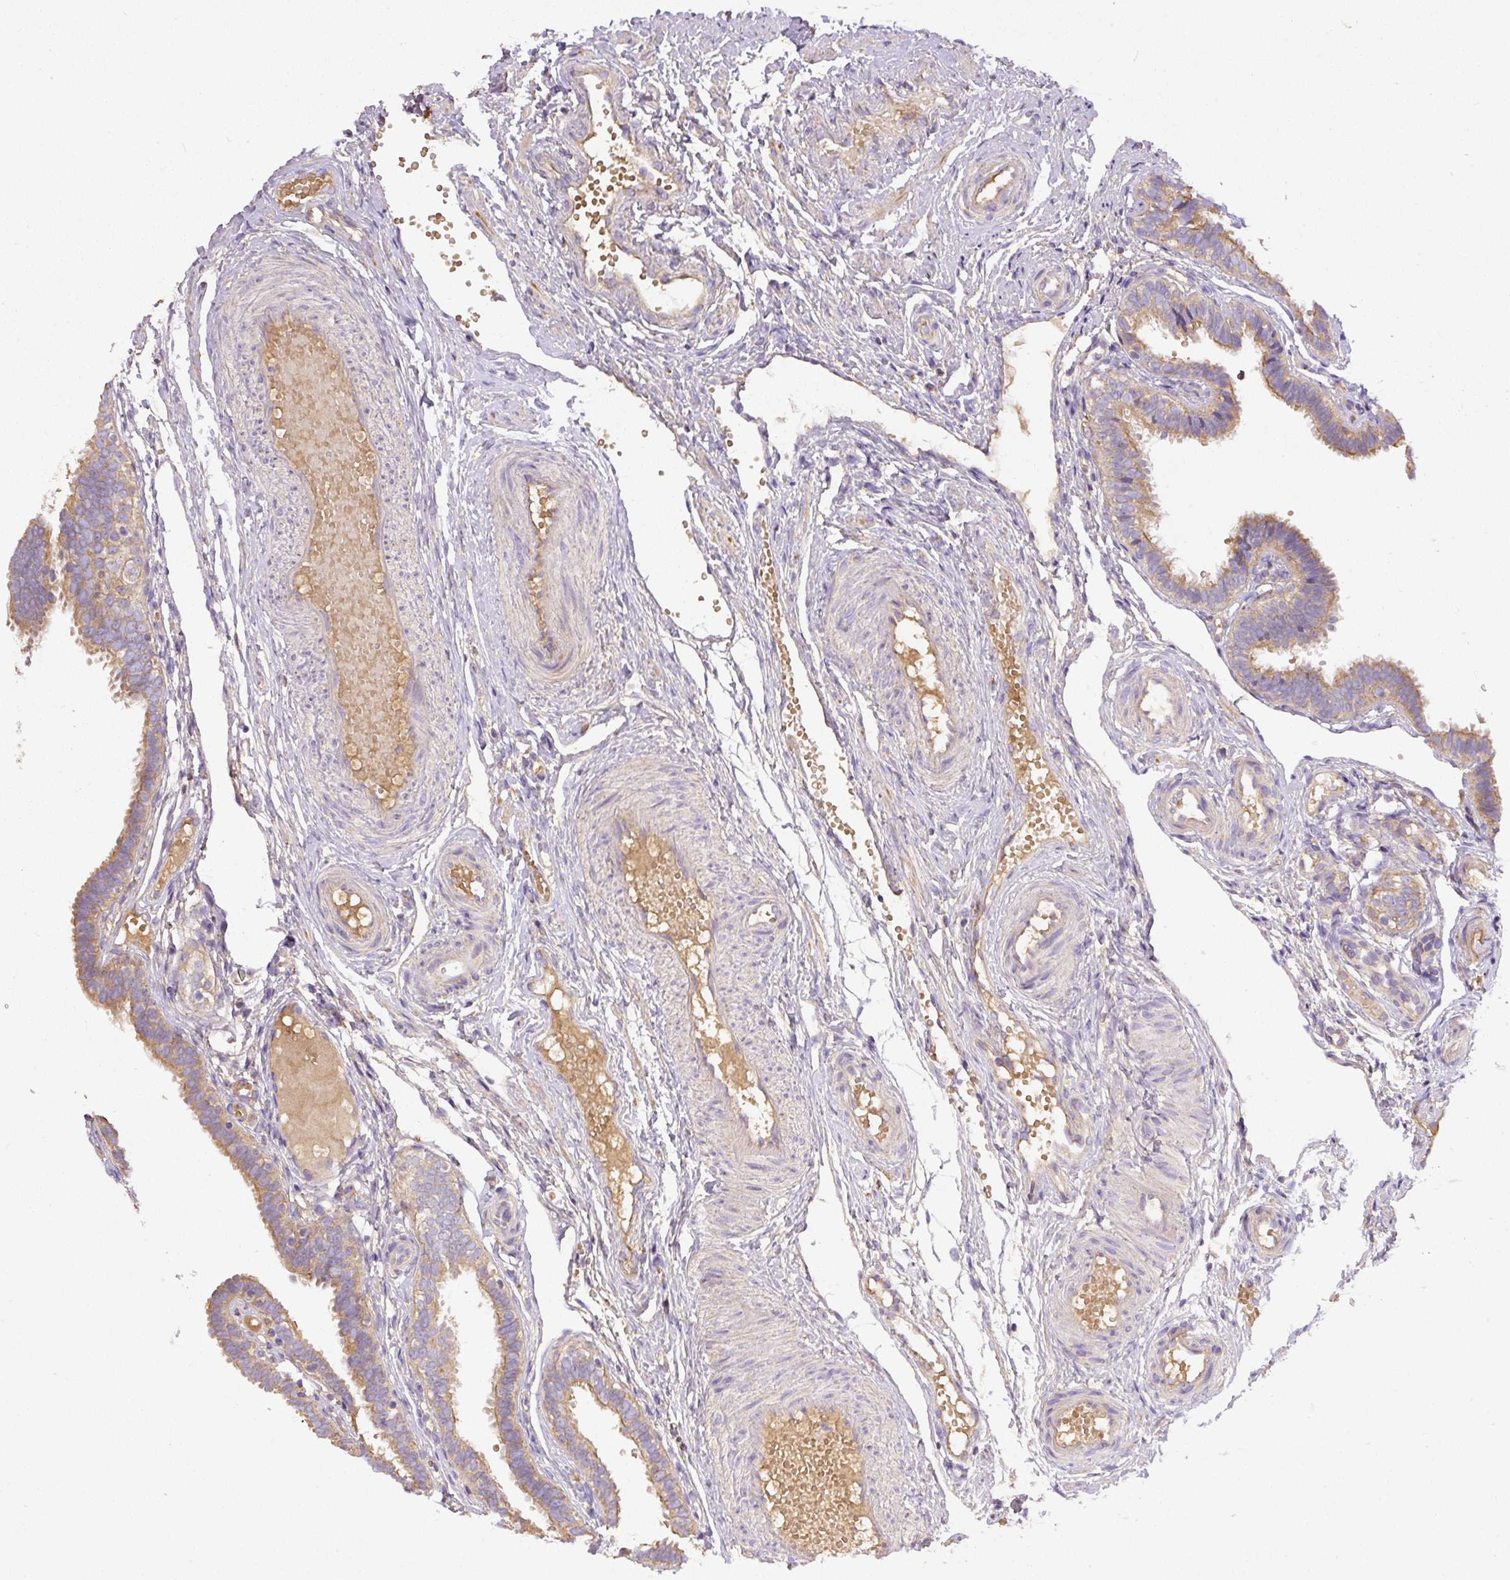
{"staining": {"intensity": "moderate", "quantity": ">75%", "location": "cytoplasmic/membranous"}, "tissue": "fallopian tube", "cell_type": "Glandular cells", "image_type": "normal", "snomed": [{"axis": "morphology", "description": "Normal tissue, NOS"}, {"axis": "topography", "description": "Fallopian tube"}], "caption": "Immunohistochemistry photomicrograph of normal fallopian tube: human fallopian tube stained using immunohistochemistry (IHC) displays medium levels of moderate protein expression localized specifically in the cytoplasmic/membranous of glandular cells, appearing as a cytoplasmic/membranous brown color.", "gene": "DAPK1", "patient": {"sex": "female", "age": 37}}